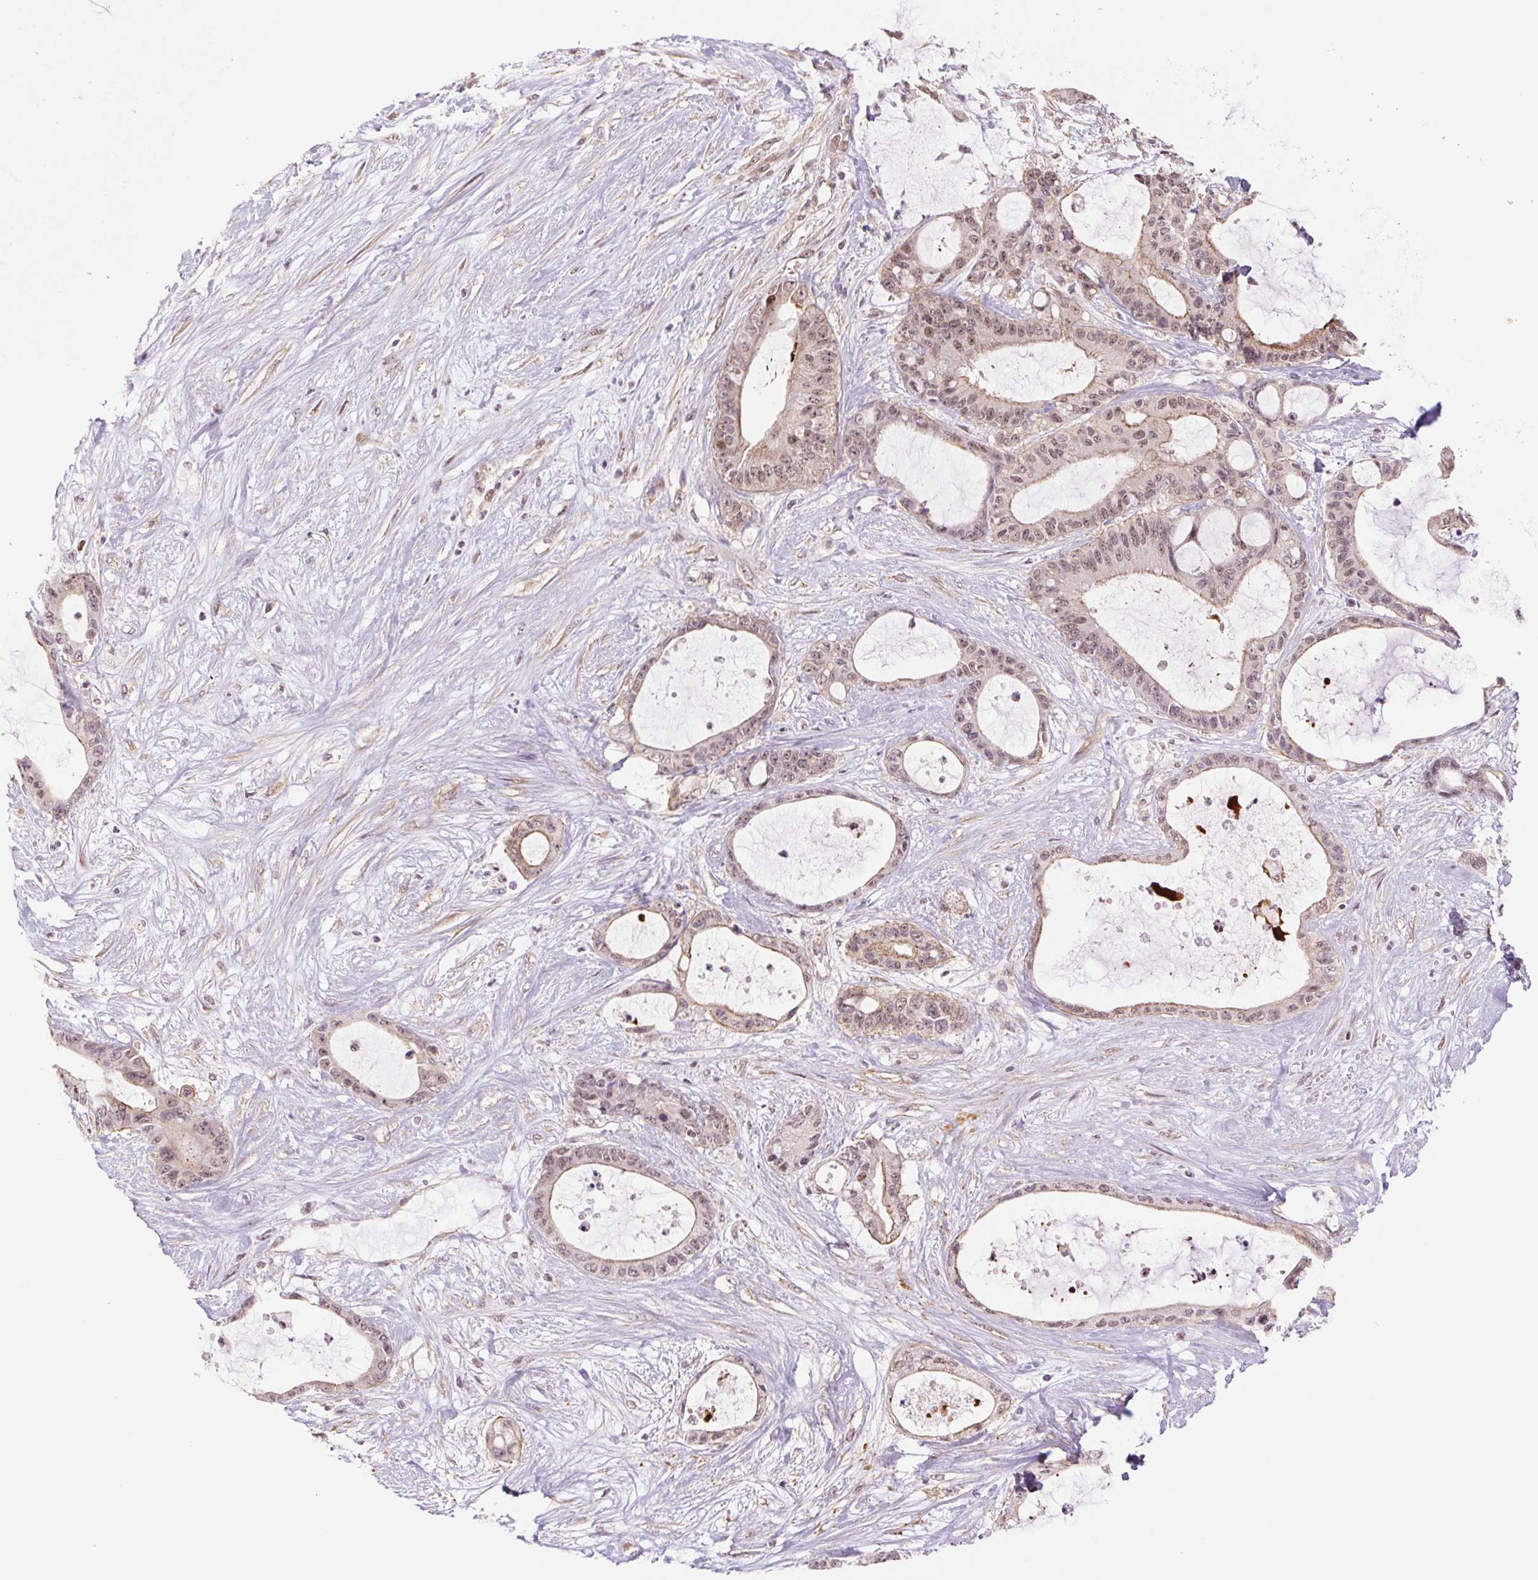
{"staining": {"intensity": "weak", "quantity": ">75%", "location": "nuclear"}, "tissue": "liver cancer", "cell_type": "Tumor cells", "image_type": "cancer", "snomed": [{"axis": "morphology", "description": "Normal tissue, NOS"}, {"axis": "morphology", "description": "Cholangiocarcinoma"}, {"axis": "topography", "description": "Liver"}, {"axis": "topography", "description": "Peripheral nerve tissue"}], "caption": "Approximately >75% of tumor cells in liver cancer (cholangiocarcinoma) exhibit weak nuclear protein expression as visualized by brown immunohistochemical staining.", "gene": "CWC25", "patient": {"sex": "female", "age": 73}}